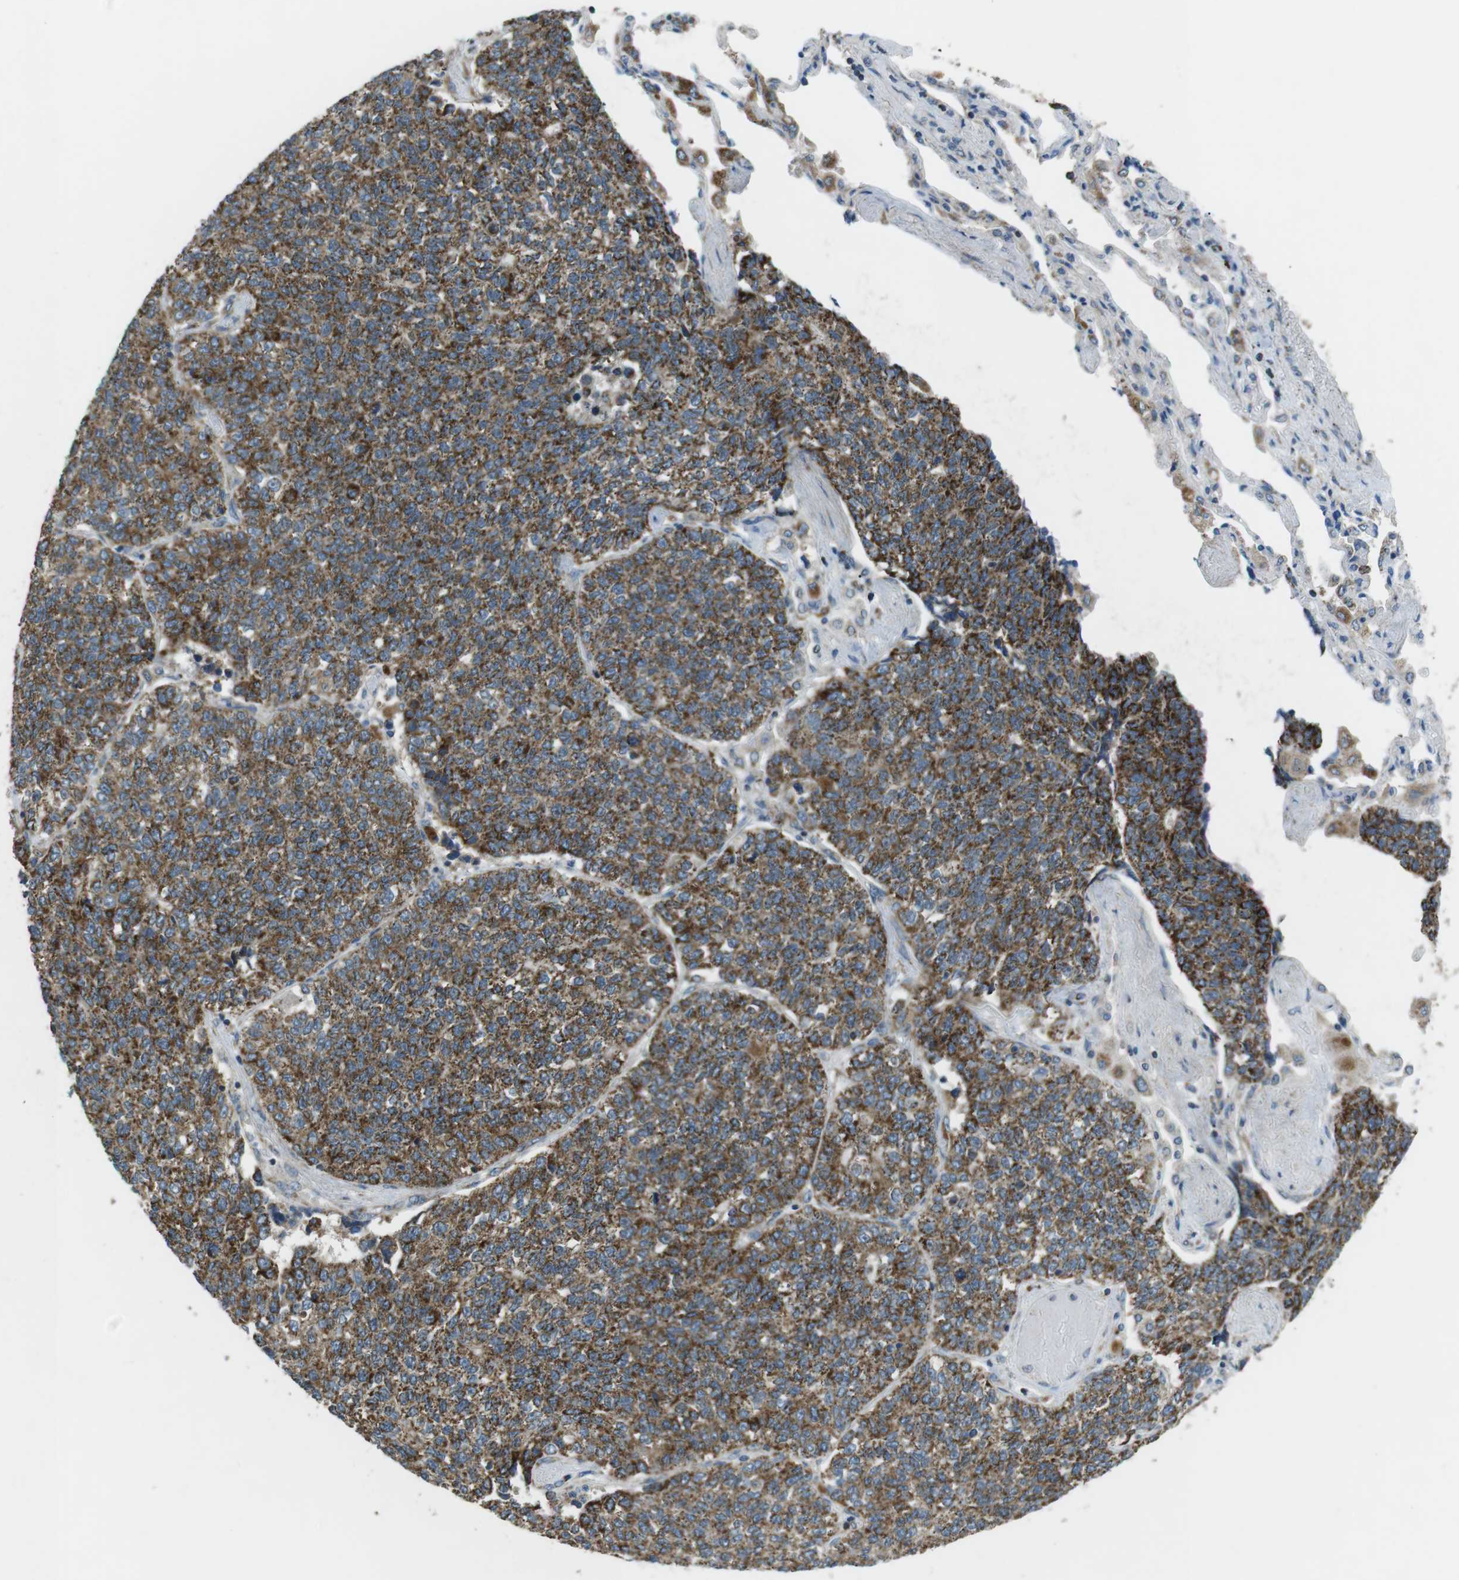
{"staining": {"intensity": "strong", "quantity": ">75%", "location": "cytoplasmic/membranous"}, "tissue": "lung cancer", "cell_type": "Tumor cells", "image_type": "cancer", "snomed": [{"axis": "morphology", "description": "Adenocarcinoma, NOS"}, {"axis": "topography", "description": "Lung"}], "caption": "The photomicrograph exhibits staining of lung cancer, revealing strong cytoplasmic/membranous protein expression (brown color) within tumor cells.", "gene": "BACE1", "patient": {"sex": "male", "age": 49}}